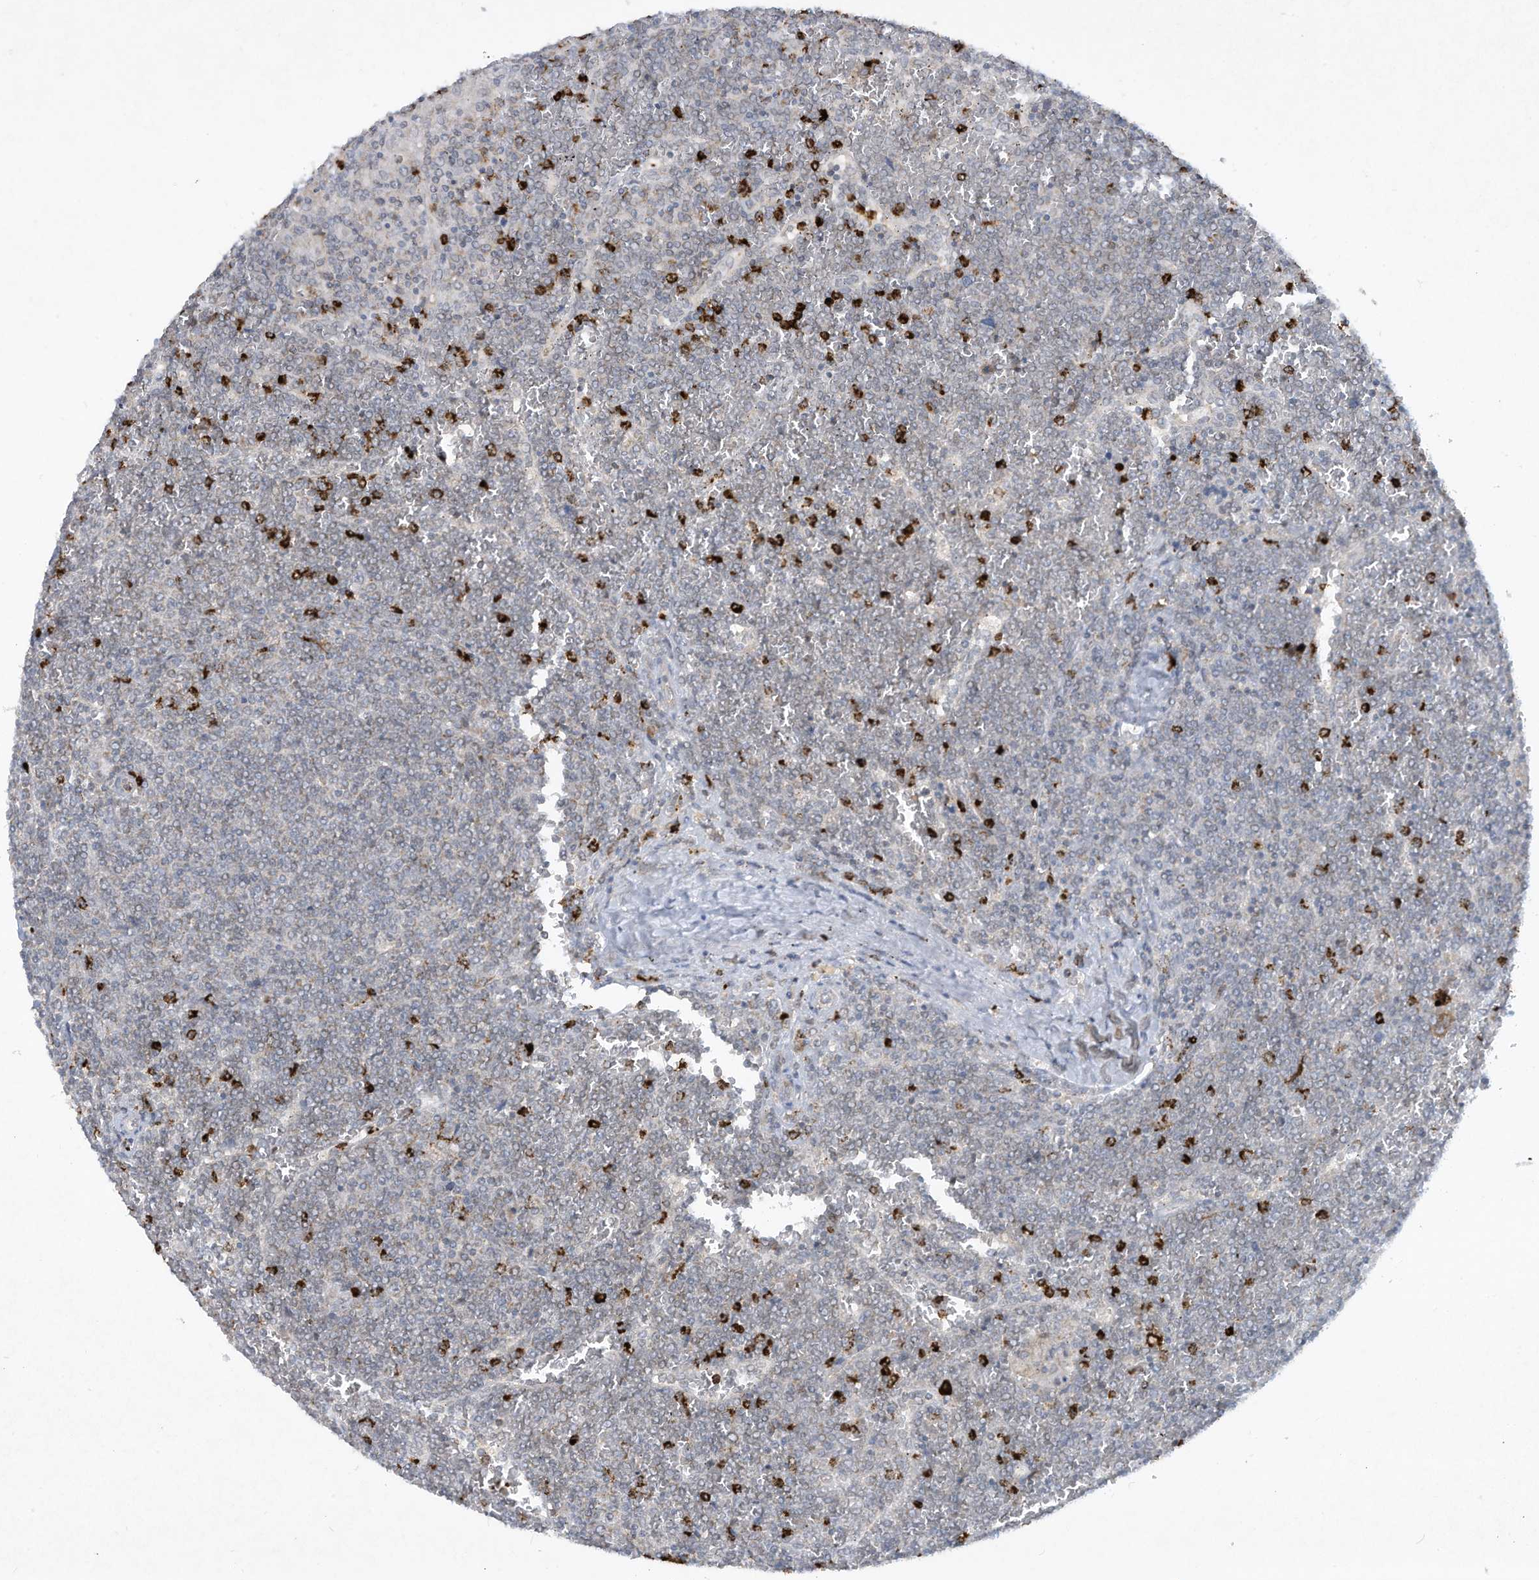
{"staining": {"intensity": "negative", "quantity": "none", "location": "none"}, "tissue": "lymphoma", "cell_type": "Tumor cells", "image_type": "cancer", "snomed": [{"axis": "morphology", "description": "Malignant lymphoma, non-Hodgkin's type, Low grade"}, {"axis": "topography", "description": "Spleen"}], "caption": "Tumor cells are negative for brown protein staining in low-grade malignant lymphoma, non-Hodgkin's type.", "gene": "CHRNA4", "patient": {"sex": "female", "age": 19}}